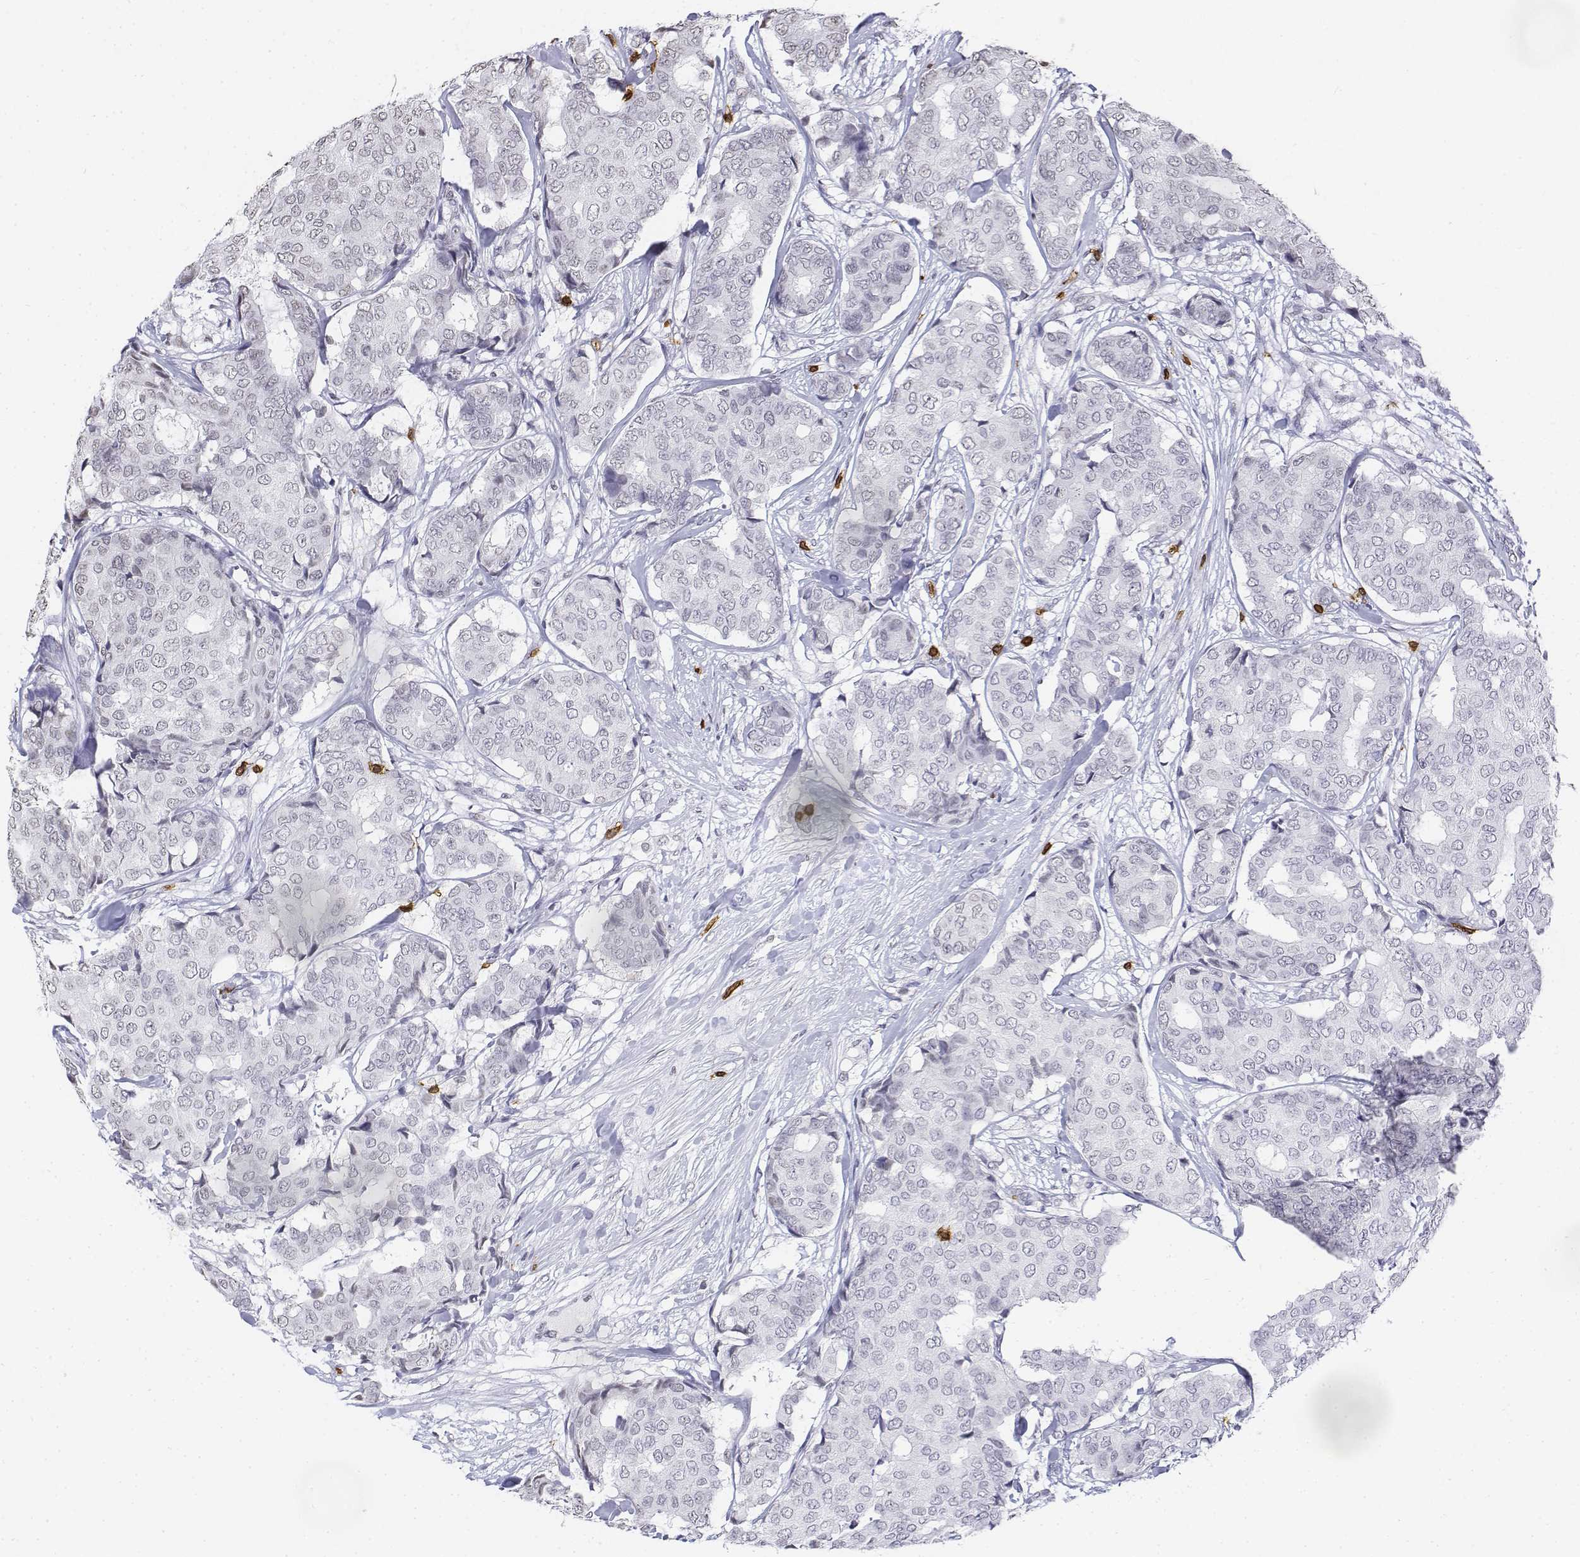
{"staining": {"intensity": "negative", "quantity": "none", "location": "none"}, "tissue": "breast cancer", "cell_type": "Tumor cells", "image_type": "cancer", "snomed": [{"axis": "morphology", "description": "Duct carcinoma"}, {"axis": "topography", "description": "Breast"}], "caption": "This is an immunohistochemistry (IHC) image of human breast cancer (intraductal carcinoma). There is no expression in tumor cells.", "gene": "CD3E", "patient": {"sex": "female", "age": 75}}